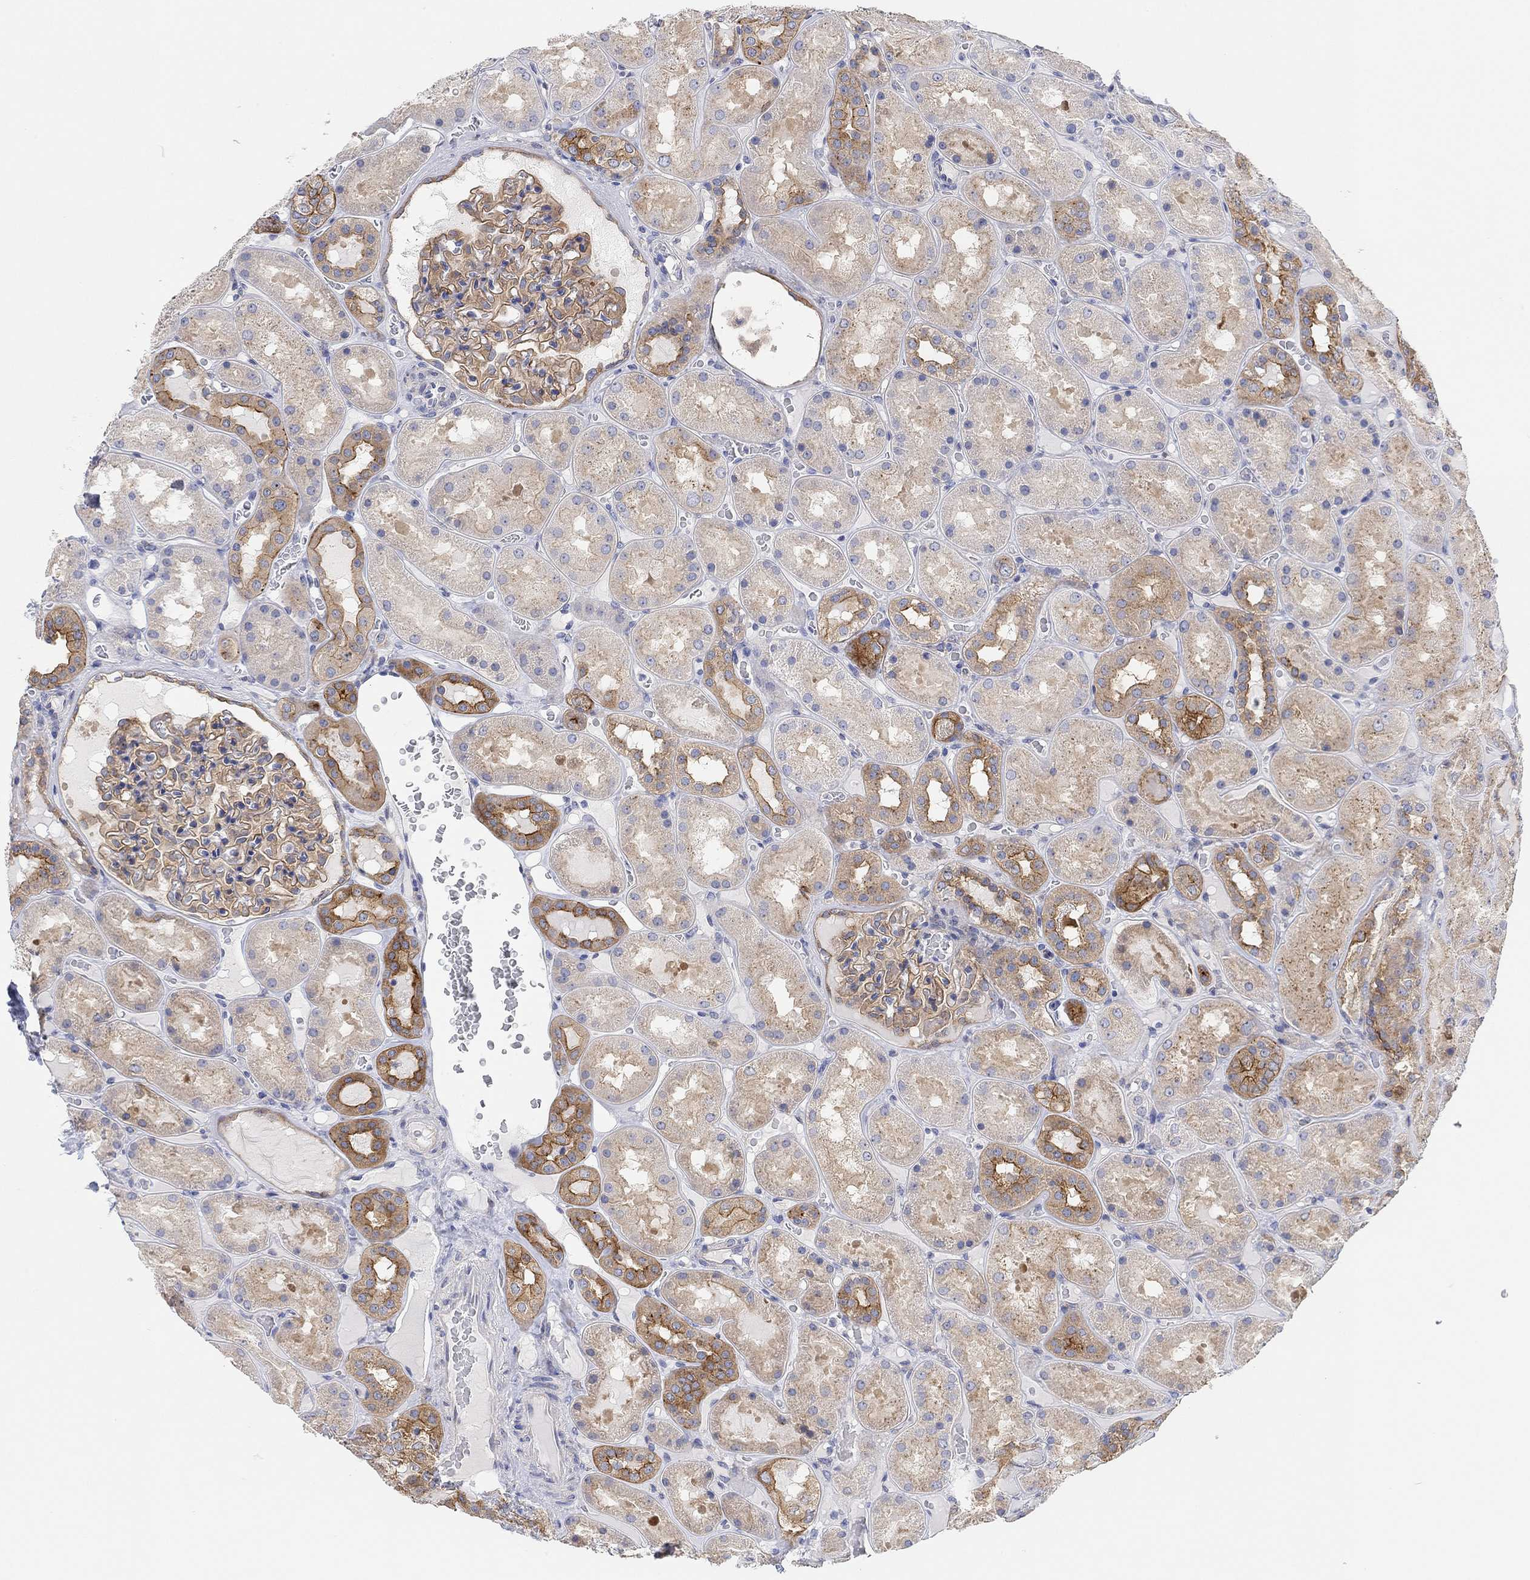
{"staining": {"intensity": "strong", "quantity": "25%-75%", "location": "cytoplasmic/membranous"}, "tissue": "kidney", "cell_type": "Cells in glomeruli", "image_type": "normal", "snomed": [{"axis": "morphology", "description": "Normal tissue, NOS"}, {"axis": "topography", "description": "Kidney"}], "caption": "Immunohistochemistry of unremarkable human kidney displays high levels of strong cytoplasmic/membranous positivity in about 25%-75% of cells in glomeruli. The staining was performed using DAB, with brown indicating positive protein expression. Nuclei are stained blue with hematoxylin.", "gene": "RGS1", "patient": {"sex": "male", "age": 73}}